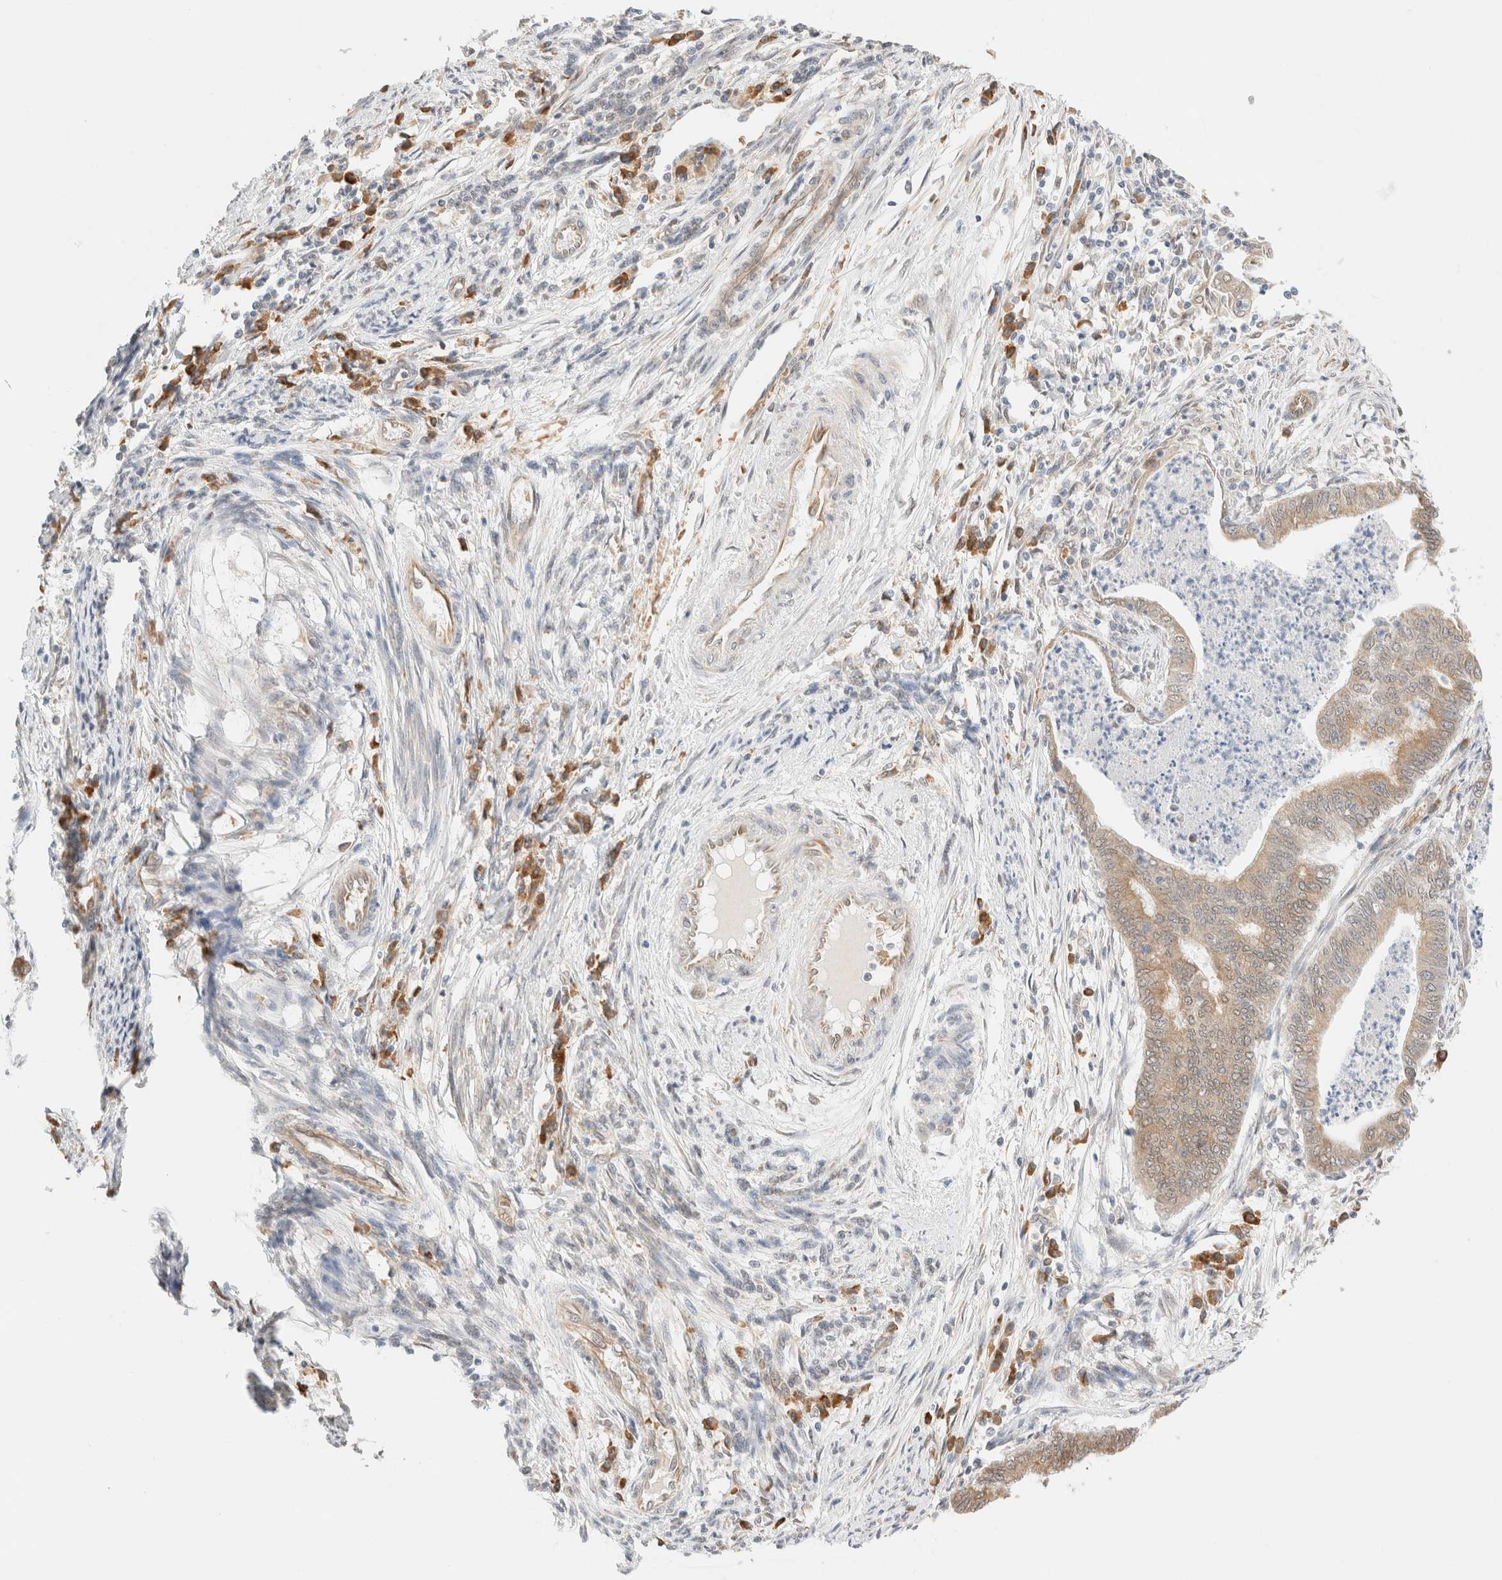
{"staining": {"intensity": "weak", "quantity": ">75%", "location": "cytoplasmic/membranous"}, "tissue": "endometrial cancer", "cell_type": "Tumor cells", "image_type": "cancer", "snomed": [{"axis": "morphology", "description": "Polyp, NOS"}, {"axis": "morphology", "description": "Adenocarcinoma, NOS"}, {"axis": "morphology", "description": "Adenoma, NOS"}, {"axis": "topography", "description": "Endometrium"}], "caption": "Adenocarcinoma (endometrial) stained for a protein shows weak cytoplasmic/membranous positivity in tumor cells.", "gene": "SYVN1", "patient": {"sex": "female", "age": 79}}